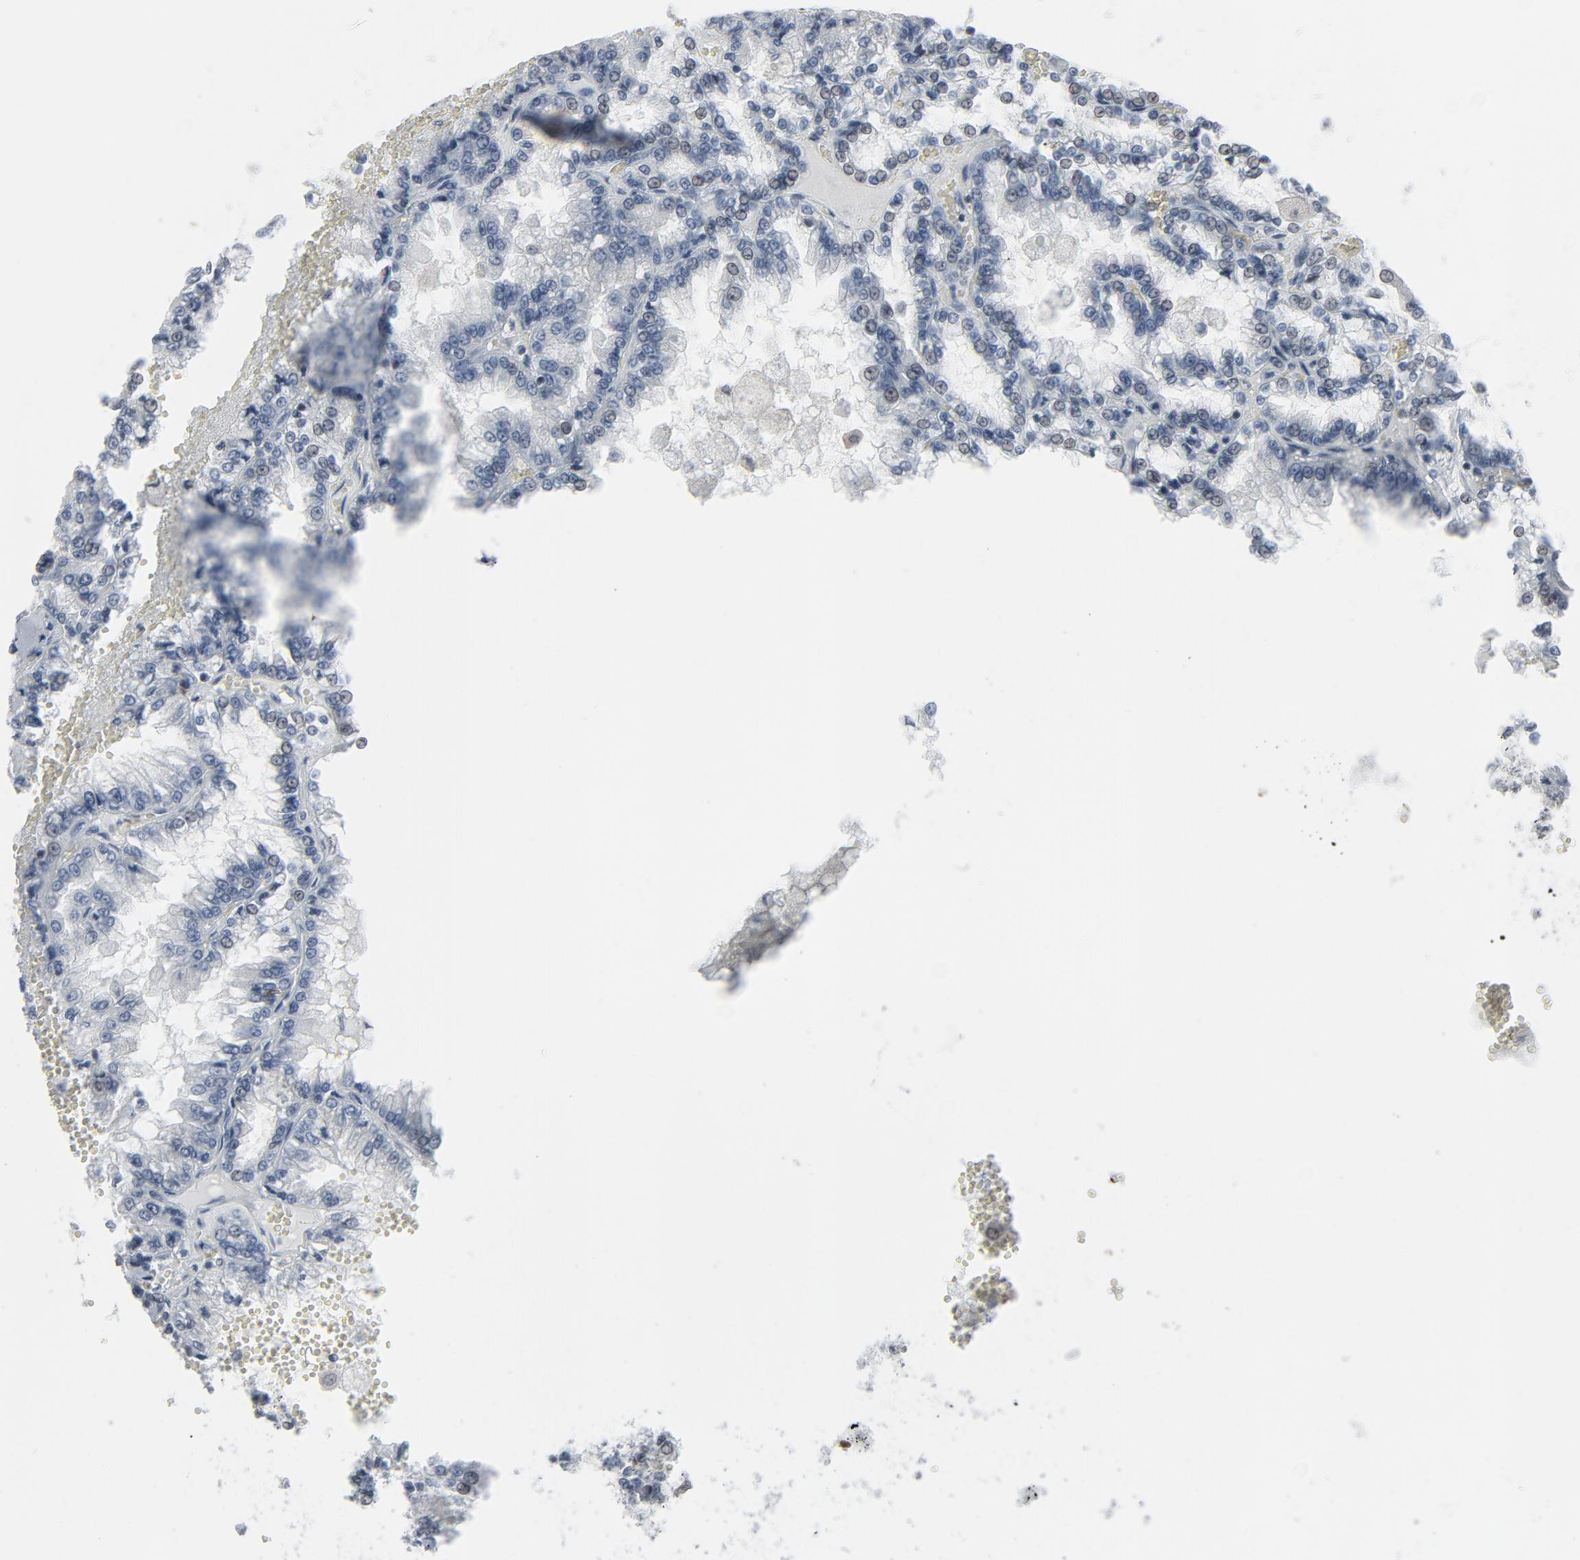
{"staining": {"intensity": "negative", "quantity": "none", "location": "none"}, "tissue": "renal cancer", "cell_type": "Tumor cells", "image_type": "cancer", "snomed": [{"axis": "morphology", "description": "Adenocarcinoma, NOS"}, {"axis": "topography", "description": "Kidney"}], "caption": "Immunohistochemistry (IHC) micrograph of neoplastic tissue: human renal adenocarcinoma stained with DAB reveals no significant protein positivity in tumor cells. (Brightfield microscopy of DAB immunohistochemistry (IHC) at high magnification).", "gene": "STAT5A", "patient": {"sex": "female", "age": 56}}